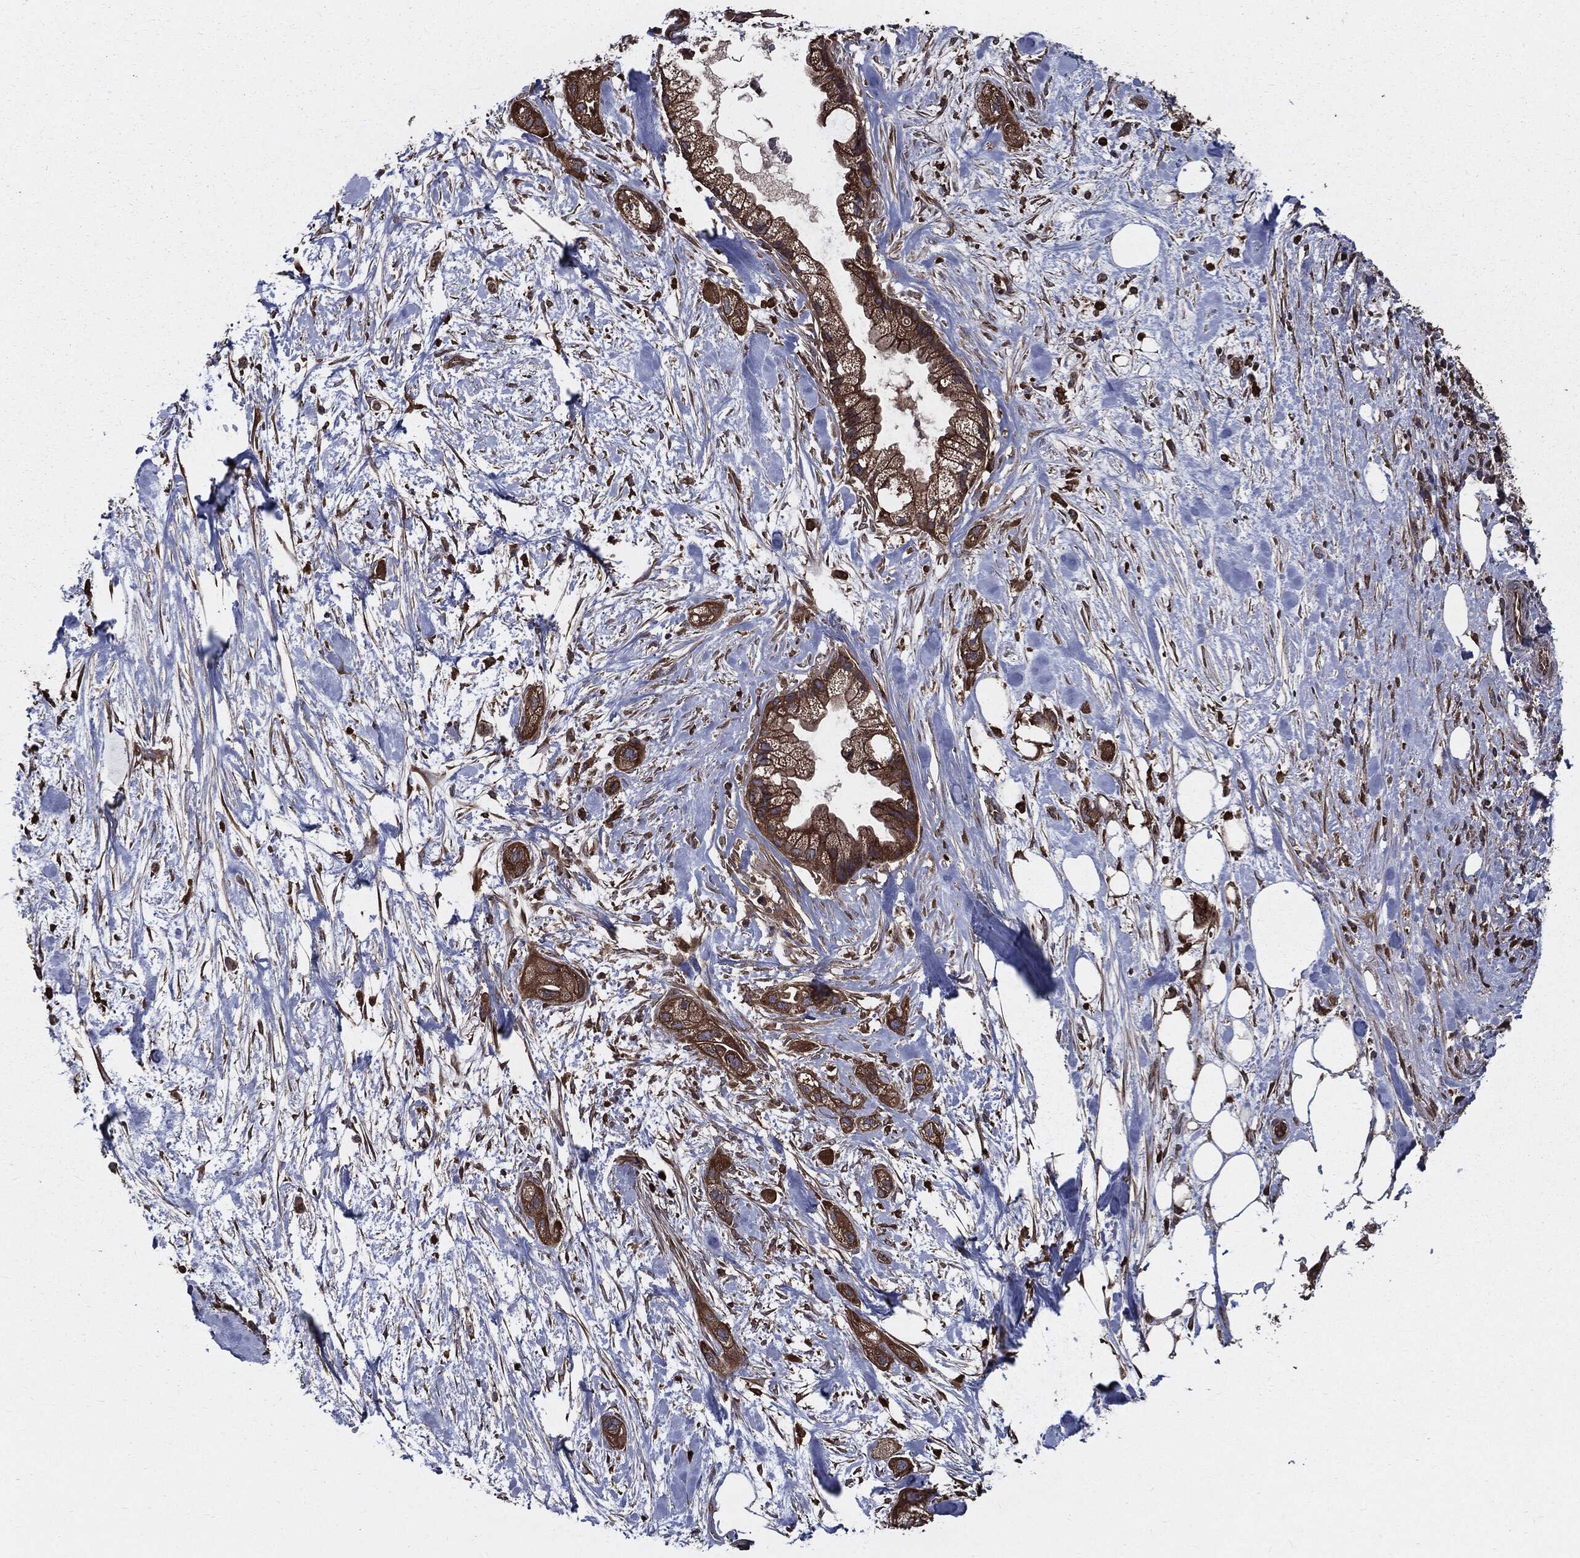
{"staining": {"intensity": "strong", "quantity": ">75%", "location": "cytoplasmic/membranous"}, "tissue": "pancreatic cancer", "cell_type": "Tumor cells", "image_type": "cancer", "snomed": [{"axis": "morphology", "description": "Adenocarcinoma, NOS"}, {"axis": "topography", "description": "Pancreas"}], "caption": "Immunohistochemical staining of human pancreatic adenocarcinoma demonstrates high levels of strong cytoplasmic/membranous protein expression in approximately >75% of tumor cells.", "gene": "PDCD6IP", "patient": {"sex": "male", "age": 44}}